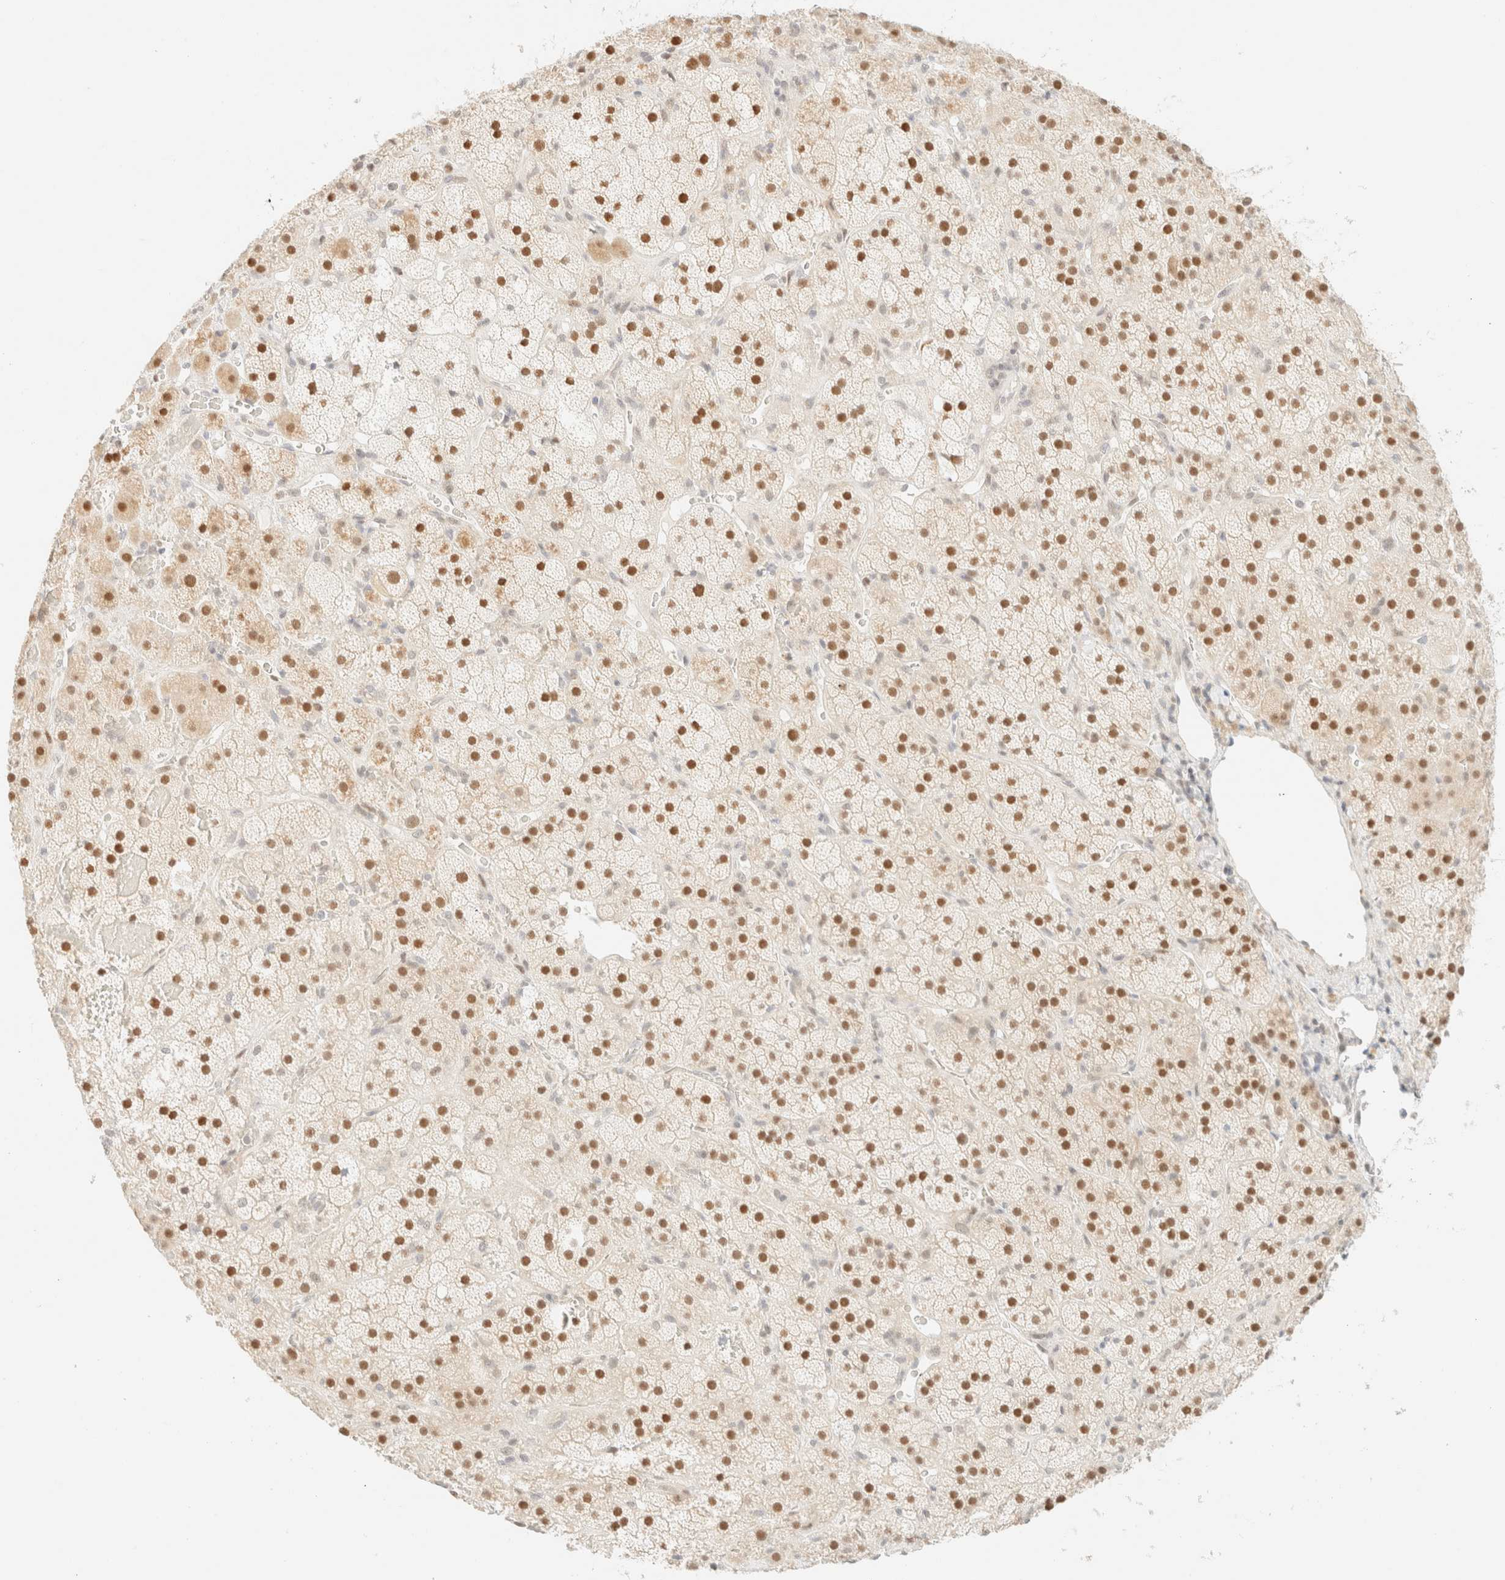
{"staining": {"intensity": "moderate", "quantity": ">75%", "location": "nuclear"}, "tissue": "adrenal gland", "cell_type": "Glandular cells", "image_type": "normal", "snomed": [{"axis": "morphology", "description": "Normal tissue, NOS"}, {"axis": "topography", "description": "Adrenal gland"}], "caption": "Adrenal gland stained for a protein (brown) exhibits moderate nuclear positive staining in about >75% of glandular cells.", "gene": "TSR1", "patient": {"sex": "male", "age": 57}}